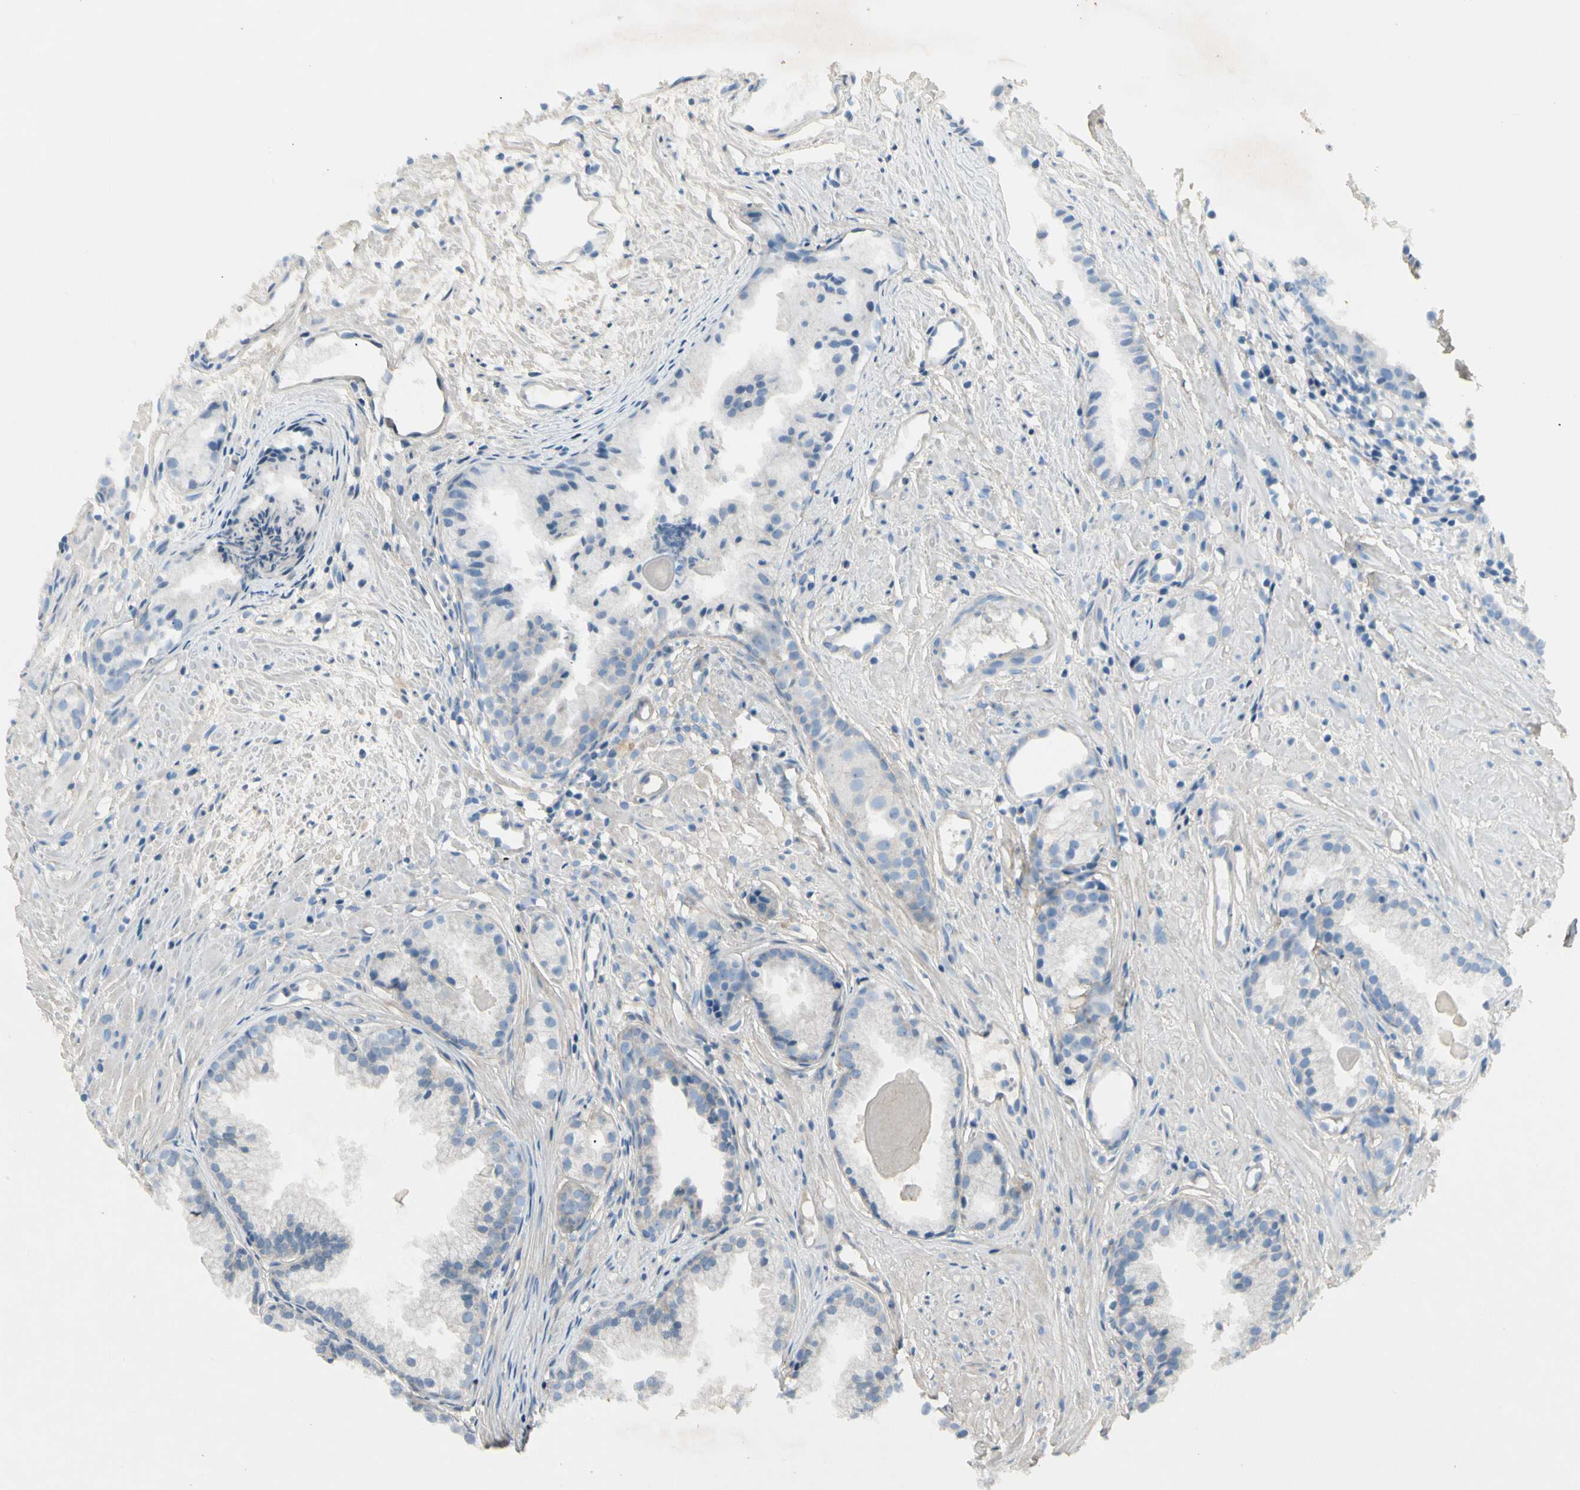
{"staining": {"intensity": "negative", "quantity": "none", "location": "none"}, "tissue": "prostate cancer", "cell_type": "Tumor cells", "image_type": "cancer", "snomed": [{"axis": "morphology", "description": "Adenocarcinoma, Low grade"}, {"axis": "topography", "description": "Prostate"}], "caption": "IHC of human prostate cancer shows no staining in tumor cells.", "gene": "CCL4", "patient": {"sex": "male", "age": 72}}